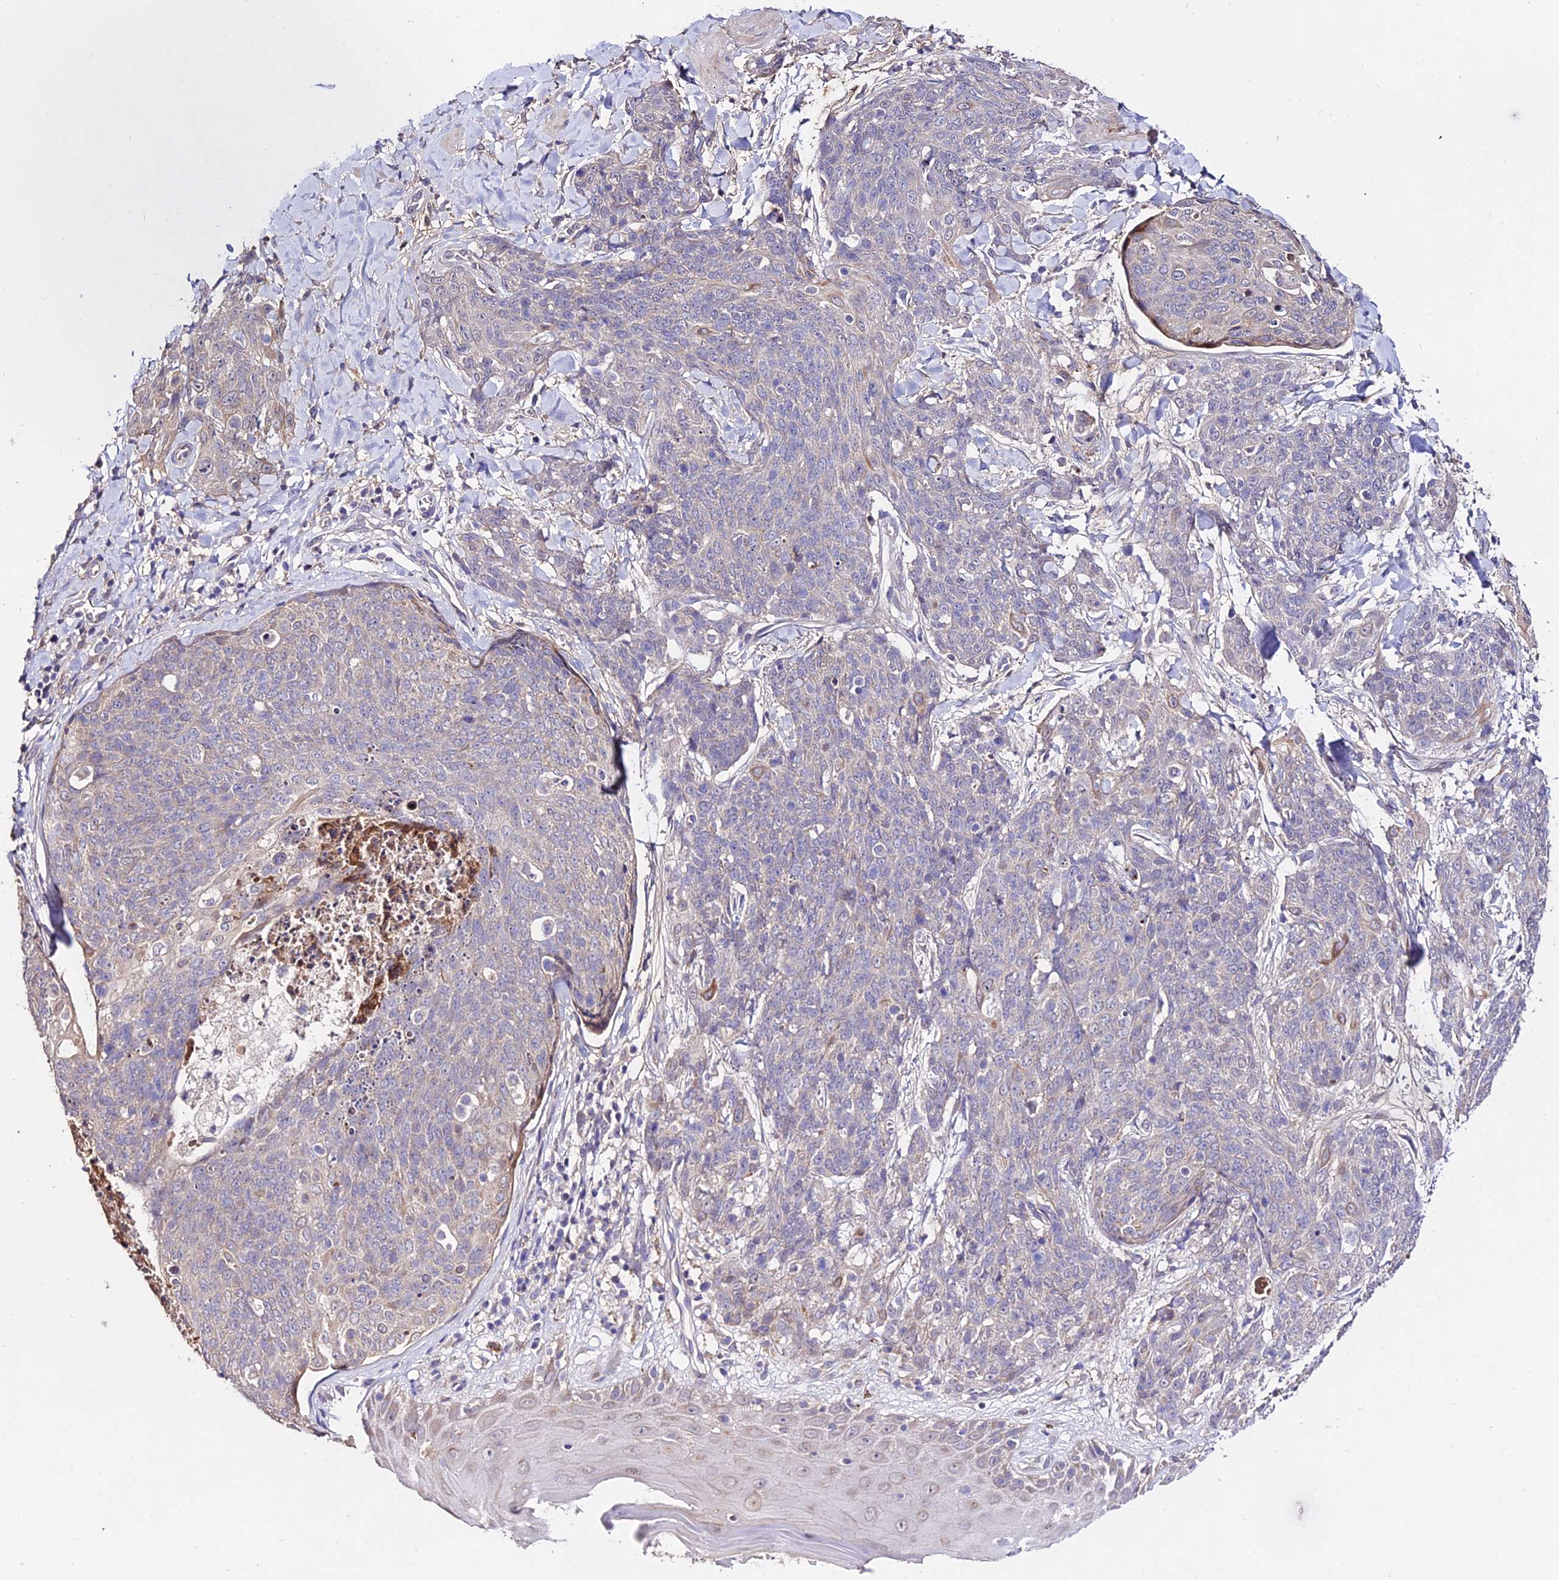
{"staining": {"intensity": "weak", "quantity": "<25%", "location": "cytoplasmic/membranous"}, "tissue": "skin cancer", "cell_type": "Tumor cells", "image_type": "cancer", "snomed": [{"axis": "morphology", "description": "Squamous cell carcinoma, NOS"}, {"axis": "topography", "description": "Skin"}, {"axis": "topography", "description": "Vulva"}], "caption": "The micrograph displays no staining of tumor cells in skin squamous cell carcinoma.", "gene": "WDR5B", "patient": {"sex": "female", "age": 85}}